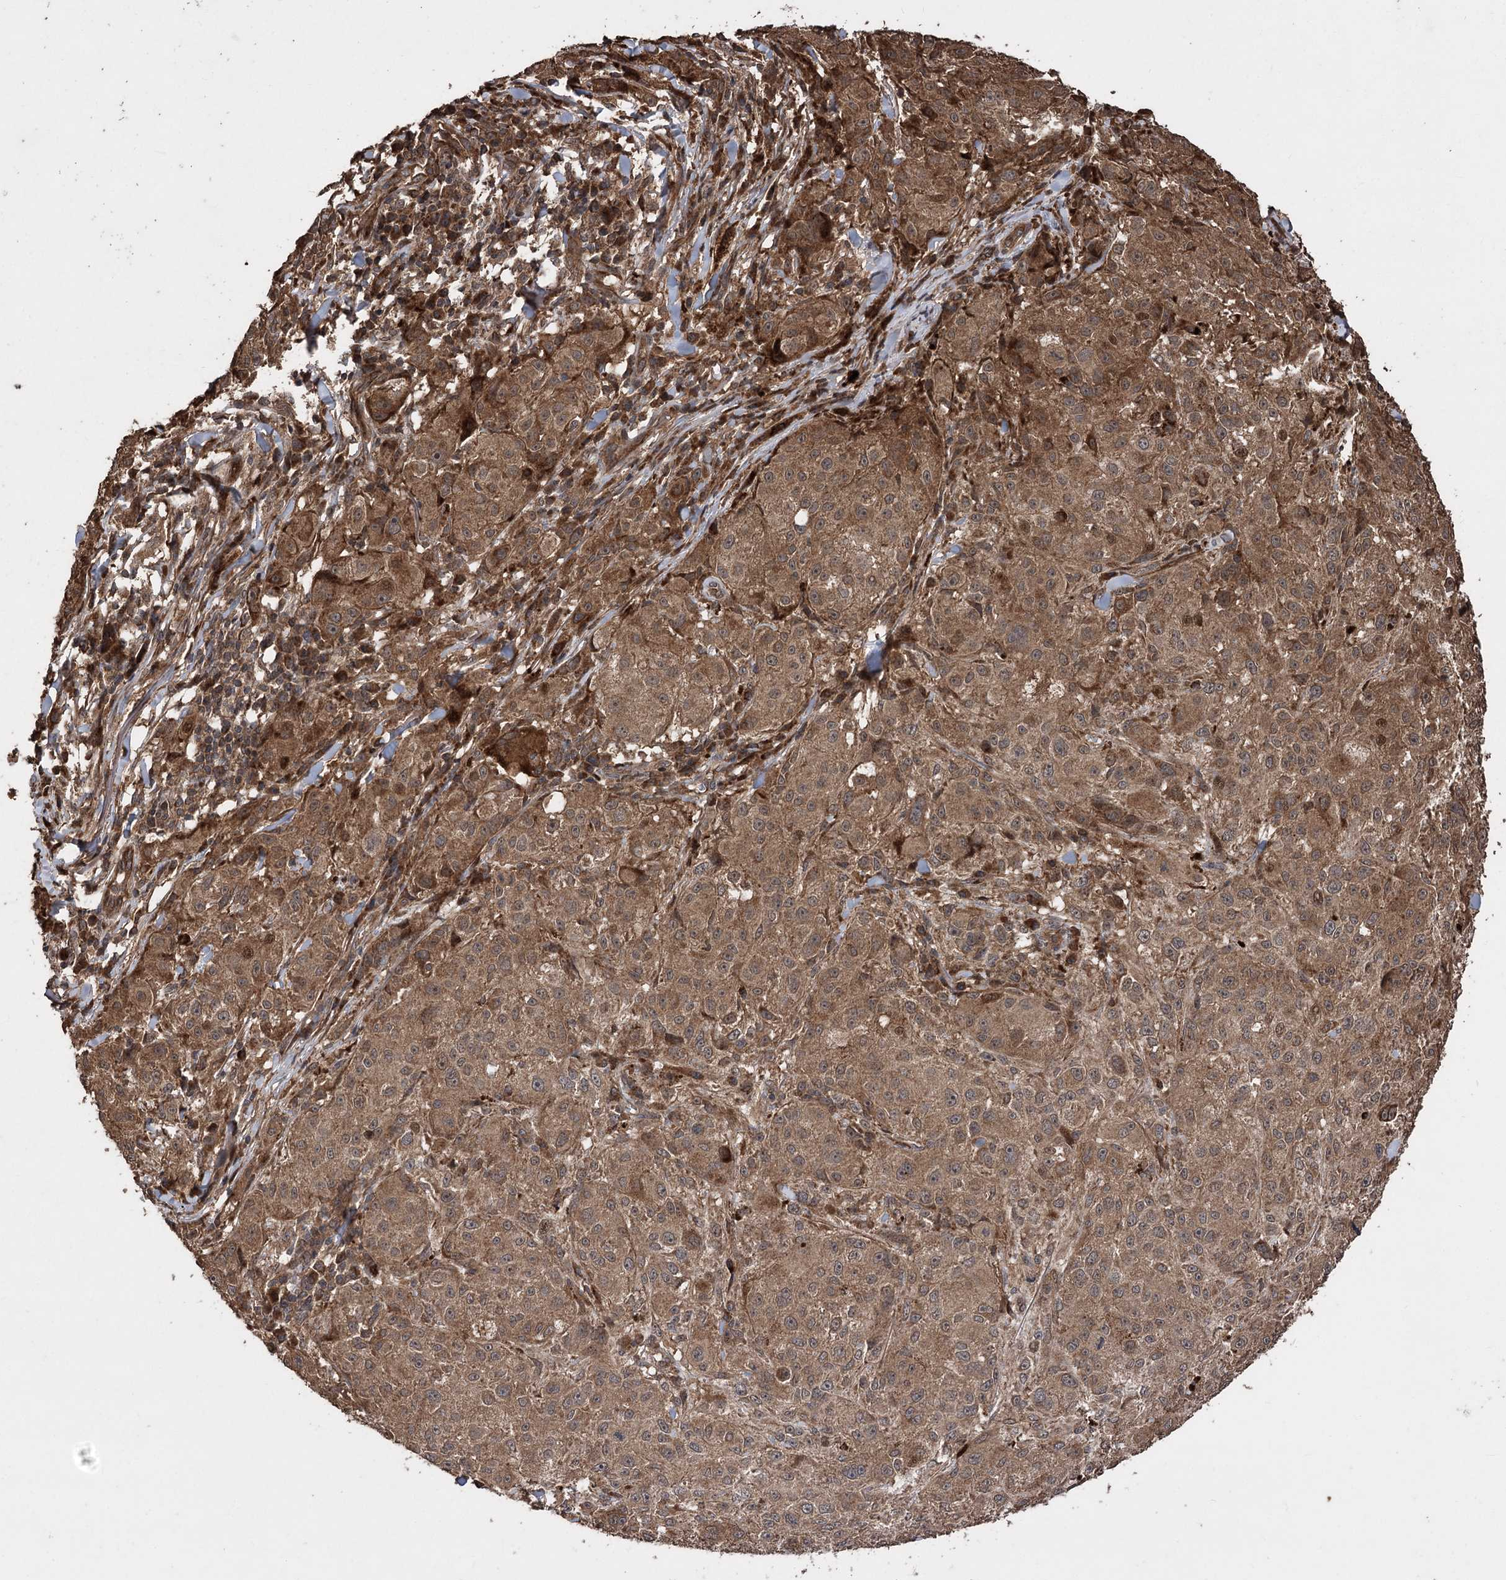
{"staining": {"intensity": "moderate", "quantity": ">75%", "location": "cytoplasmic/membranous"}, "tissue": "melanoma", "cell_type": "Tumor cells", "image_type": "cancer", "snomed": [{"axis": "morphology", "description": "Necrosis, NOS"}, {"axis": "morphology", "description": "Malignant melanoma, NOS"}, {"axis": "topography", "description": "Skin"}], "caption": "Human malignant melanoma stained for a protein (brown) reveals moderate cytoplasmic/membranous positive positivity in approximately >75% of tumor cells.", "gene": "RASSF3", "patient": {"sex": "female", "age": 87}}